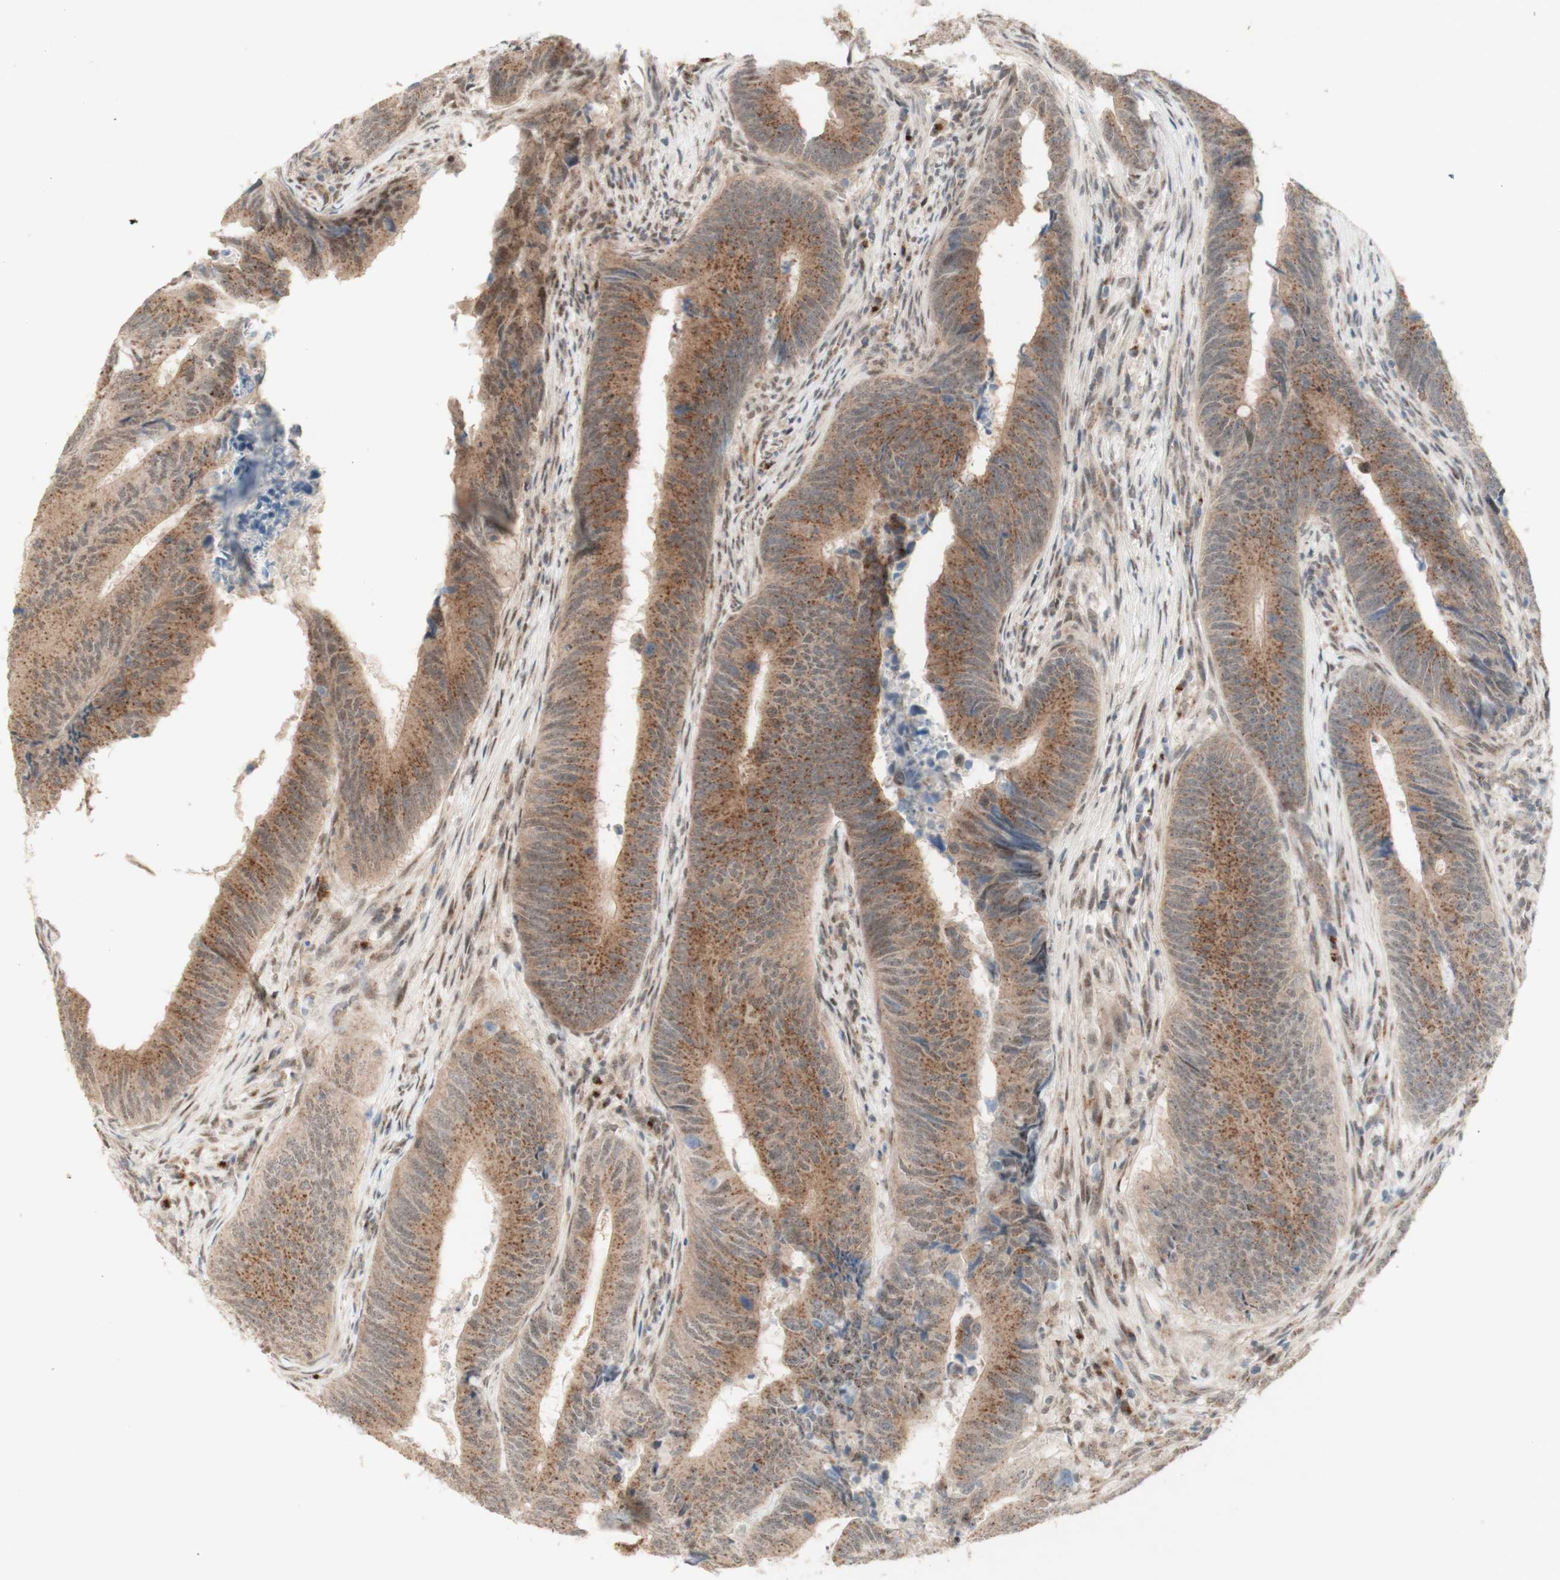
{"staining": {"intensity": "moderate", "quantity": ">75%", "location": "cytoplasmic/membranous"}, "tissue": "colorectal cancer", "cell_type": "Tumor cells", "image_type": "cancer", "snomed": [{"axis": "morphology", "description": "Normal tissue, NOS"}, {"axis": "morphology", "description": "Adenocarcinoma, NOS"}, {"axis": "topography", "description": "Colon"}], "caption": "The photomicrograph exhibits a brown stain indicating the presence of a protein in the cytoplasmic/membranous of tumor cells in adenocarcinoma (colorectal). (DAB IHC, brown staining for protein, blue staining for nuclei).", "gene": "CYLD", "patient": {"sex": "male", "age": 56}}